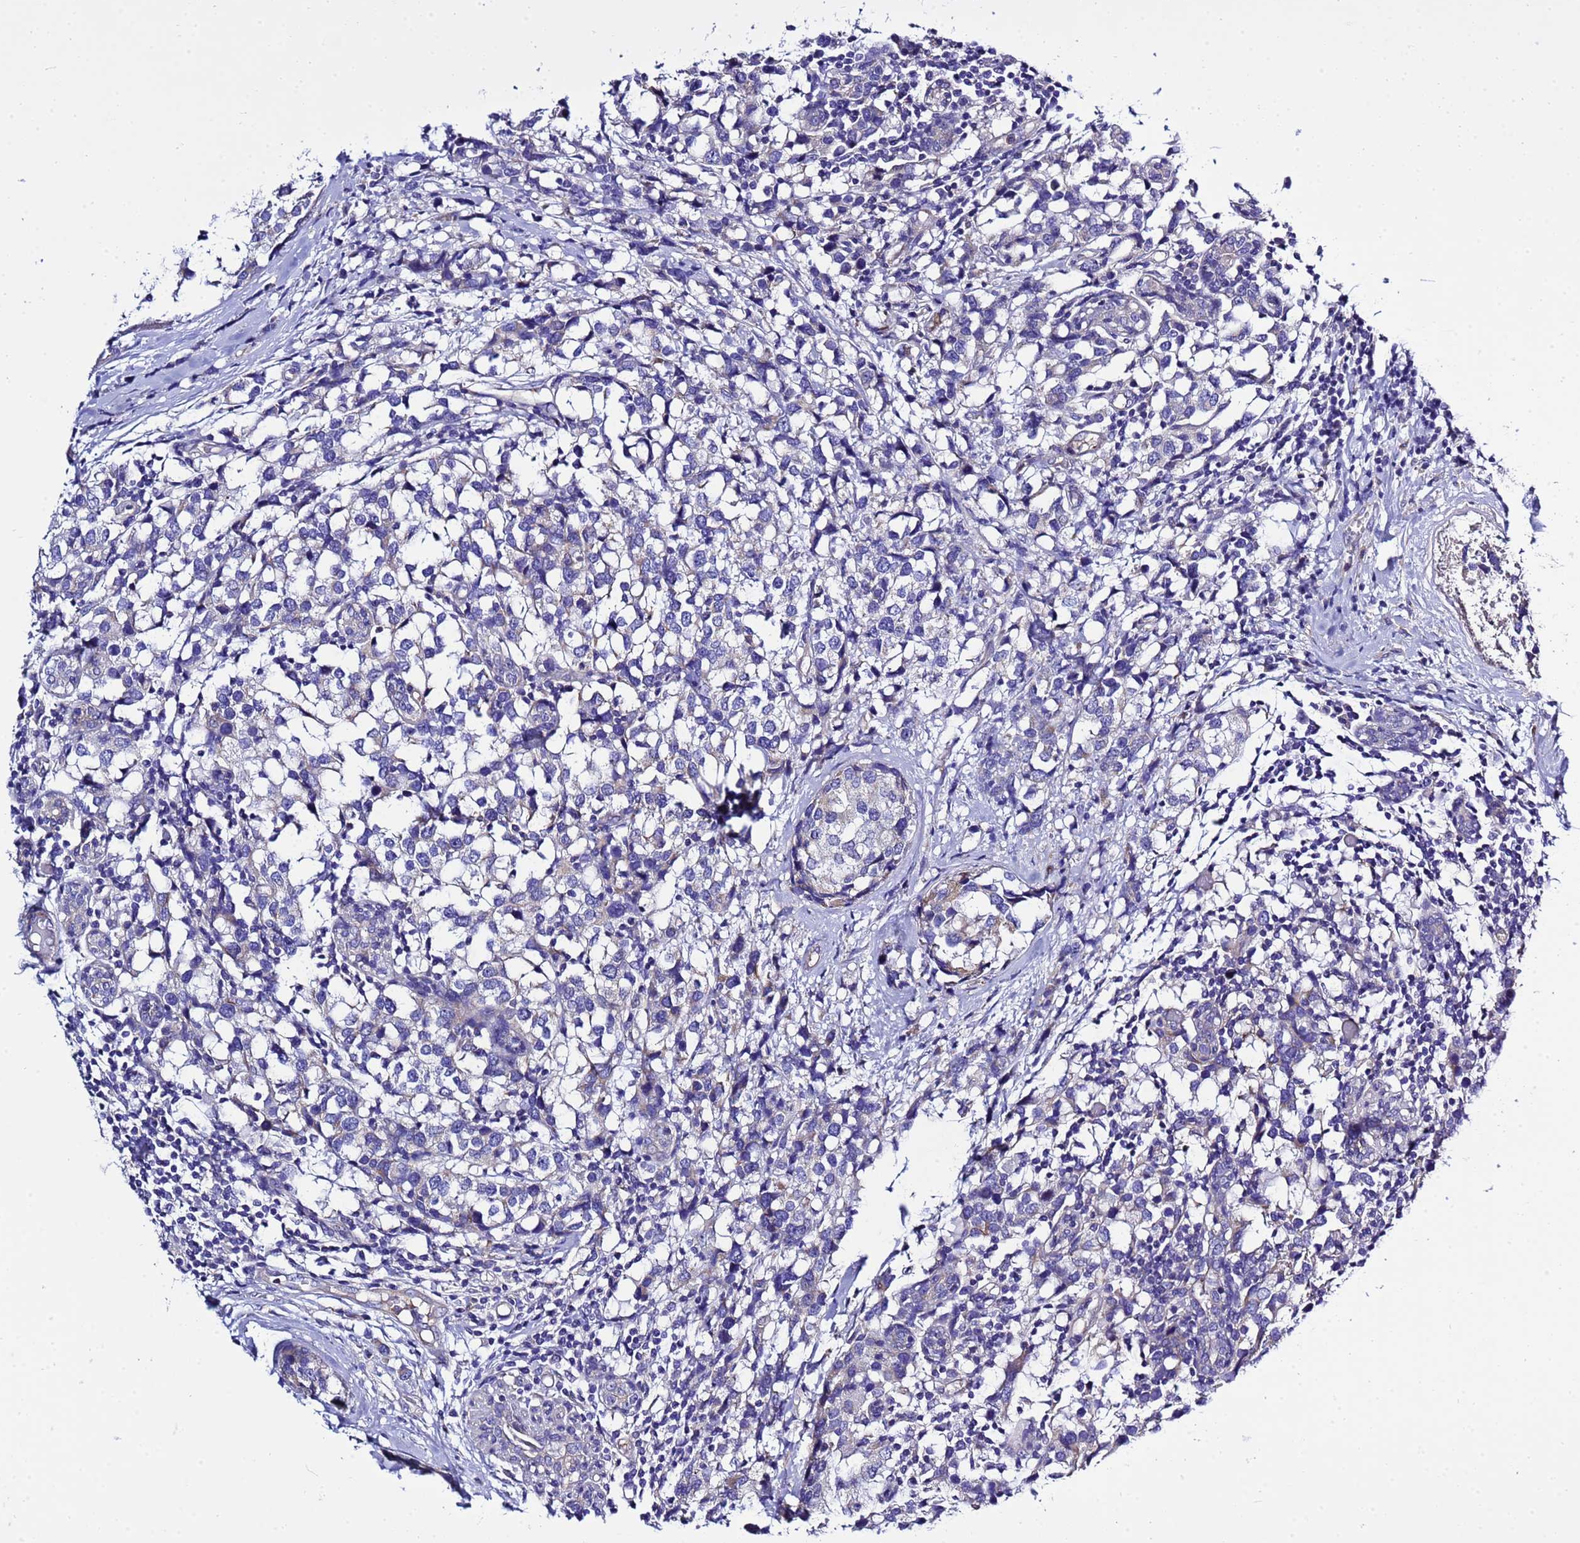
{"staining": {"intensity": "negative", "quantity": "none", "location": "none"}, "tissue": "breast cancer", "cell_type": "Tumor cells", "image_type": "cancer", "snomed": [{"axis": "morphology", "description": "Lobular carcinoma"}, {"axis": "topography", "description": "Breast"}], "caption": "Immunohistochemistry (IHC) of human lobular carcinoma (breast) exhibits no expression in tumor cells.", "gene": "KICS2", "patient": {"sex": "female", "age": 59}}